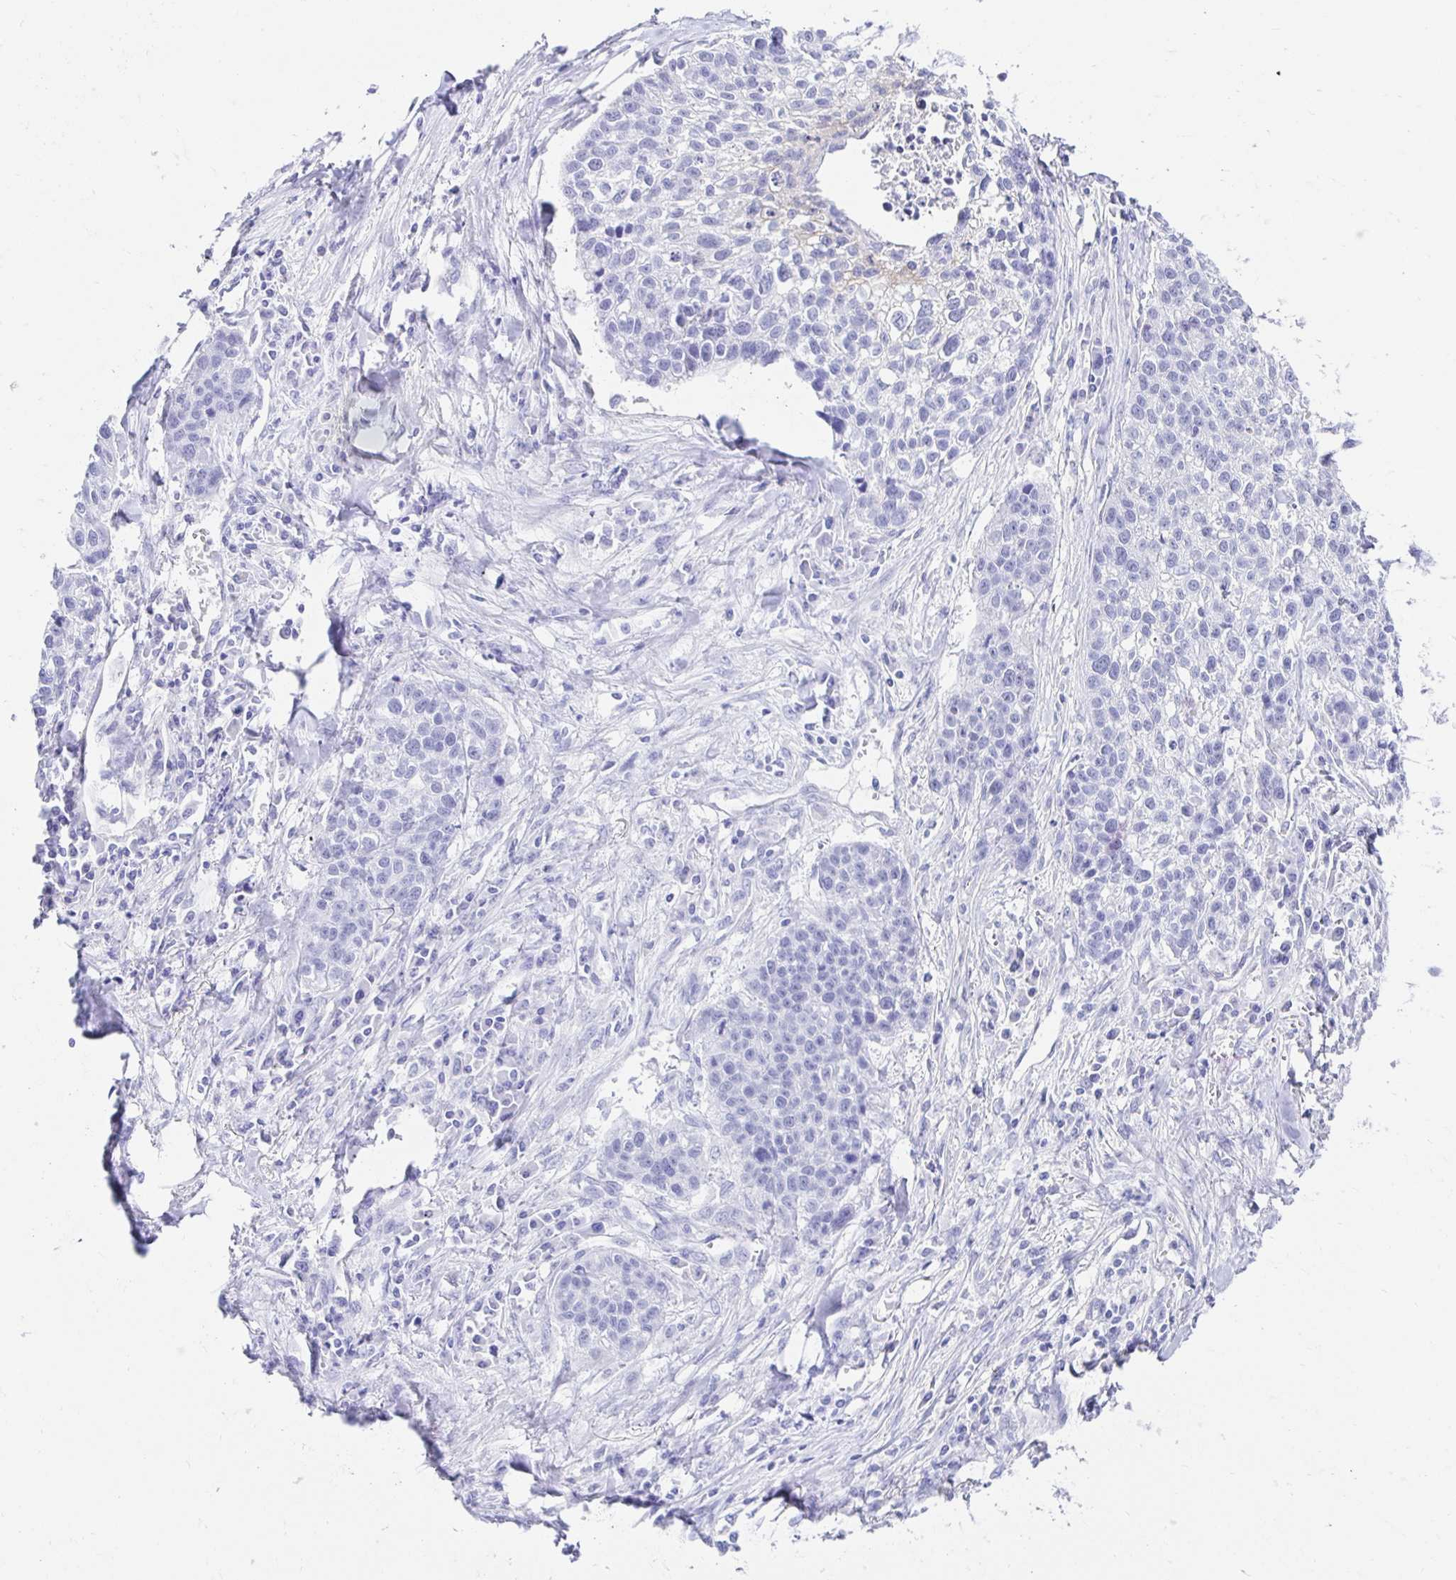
{"staining": {"intensity": "negative", "quantity": "none", "location": "none"}, "tissue": "lung cancer", "cell_type": "Tumor cells", "image_type": "cancer", "snomed": [{"axis": "morphology", "description": "Squamous cell carcinoma, NOS"}, {"axis": "topography", "description": "Lung"}], "caption": "Immunohistochemistry (IHC) micrograph of squamous cell carcinoma (lung) stained for a protein (brown), which demonstrates no staining in tumor cells.", "gene": "CA9", "patient": {"sex": "male", "age": 74}}